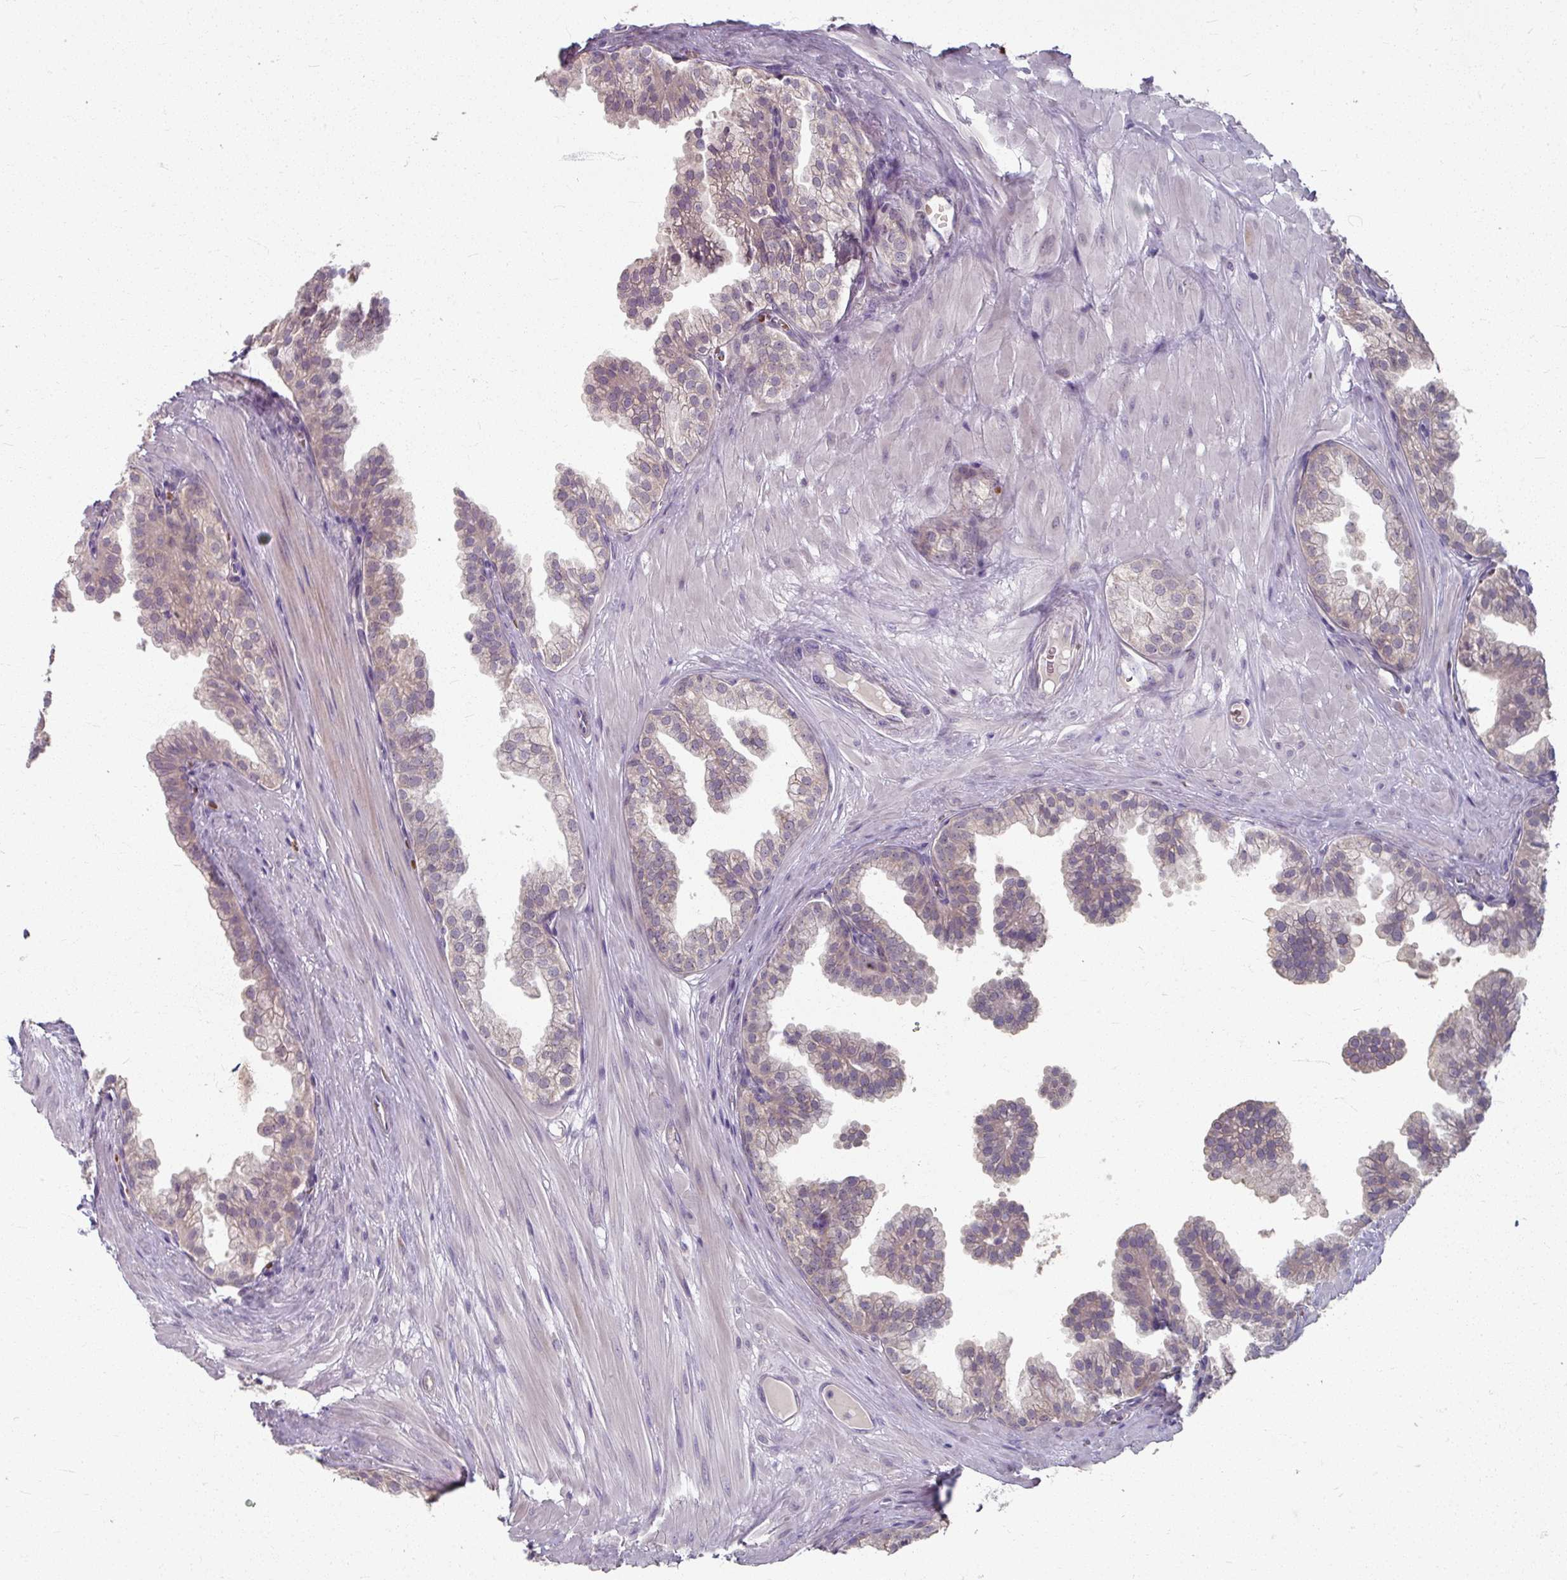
{"staining": {"intensity": "weak", "quantity": "<25%", "location": "cytoplasmic/membranous"}, "tissue": "prostate", "cell_type": "Glandular cells", "image_type": "normal", "snomed": [{"axis": "morphology", "description": "Normal tissue, NOS"}, {"axis": "topography", "description": "Prostate"}, {"axis": "topography", "description": "Peripheral nerve tissue"}], "caption": "Histopathology image shows no protein staining in glandular cells of unremarkable prostate.", "gene": "KMT5C", "patient": {"sex": "male", "age": 55}}